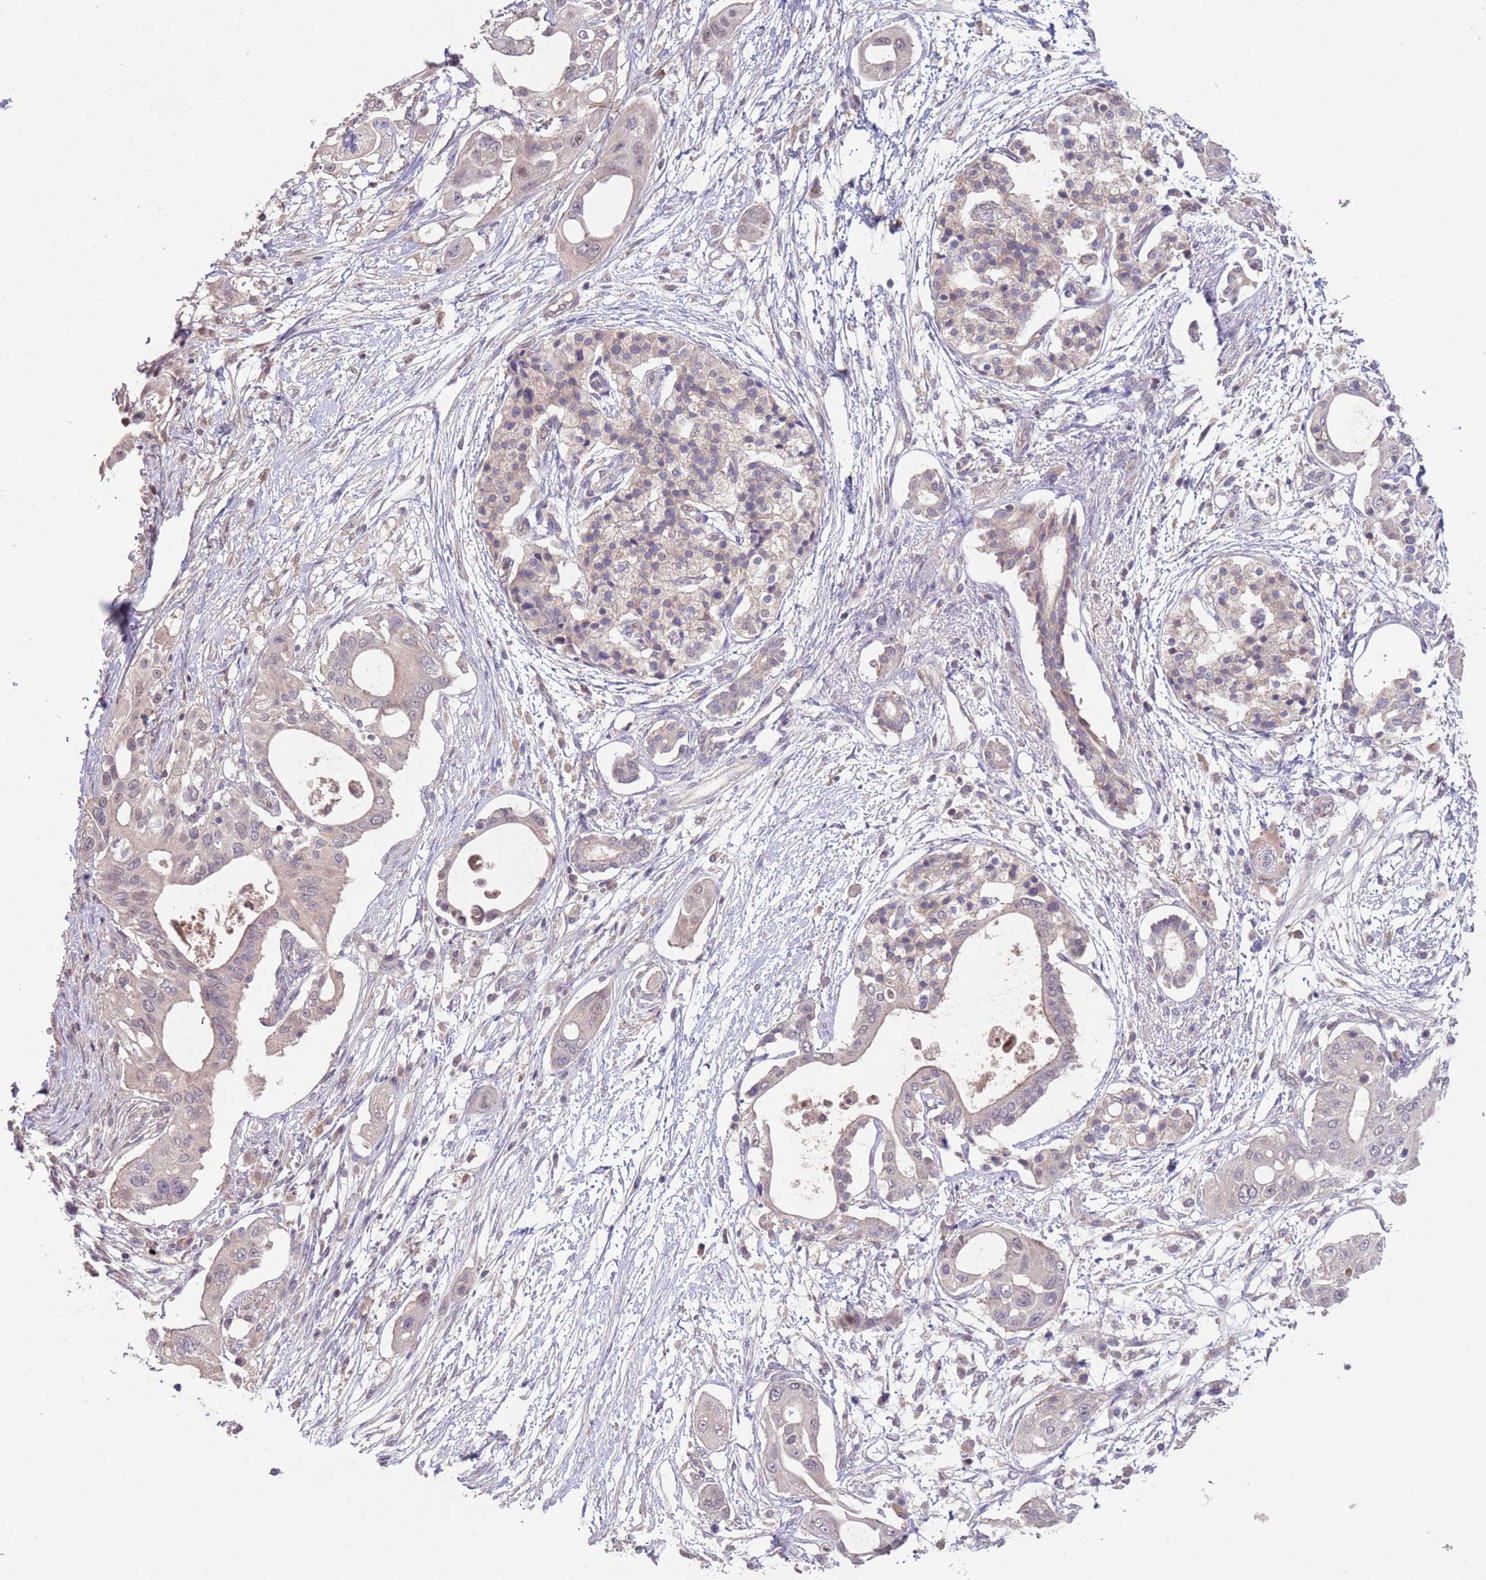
{"staining": {"intensity": "weak", "quantity": "<25%", "location": "nuclear"}, "tissue": "pancreatic cancer", "cell_type": "Tumor cells", "image_type": "cancer", "snomed": [{"axis": "morphology", "description": "Adenocarcinoma, NOS"}, {"axis": "topography", "description": "Pancreas"}], "caption": "A histopathology image of pancreatic cancer stained for a protein displays no brown staining in tumor cells.", "gene": "MEI1", "patient": {"sex": "male", "age": 68}}